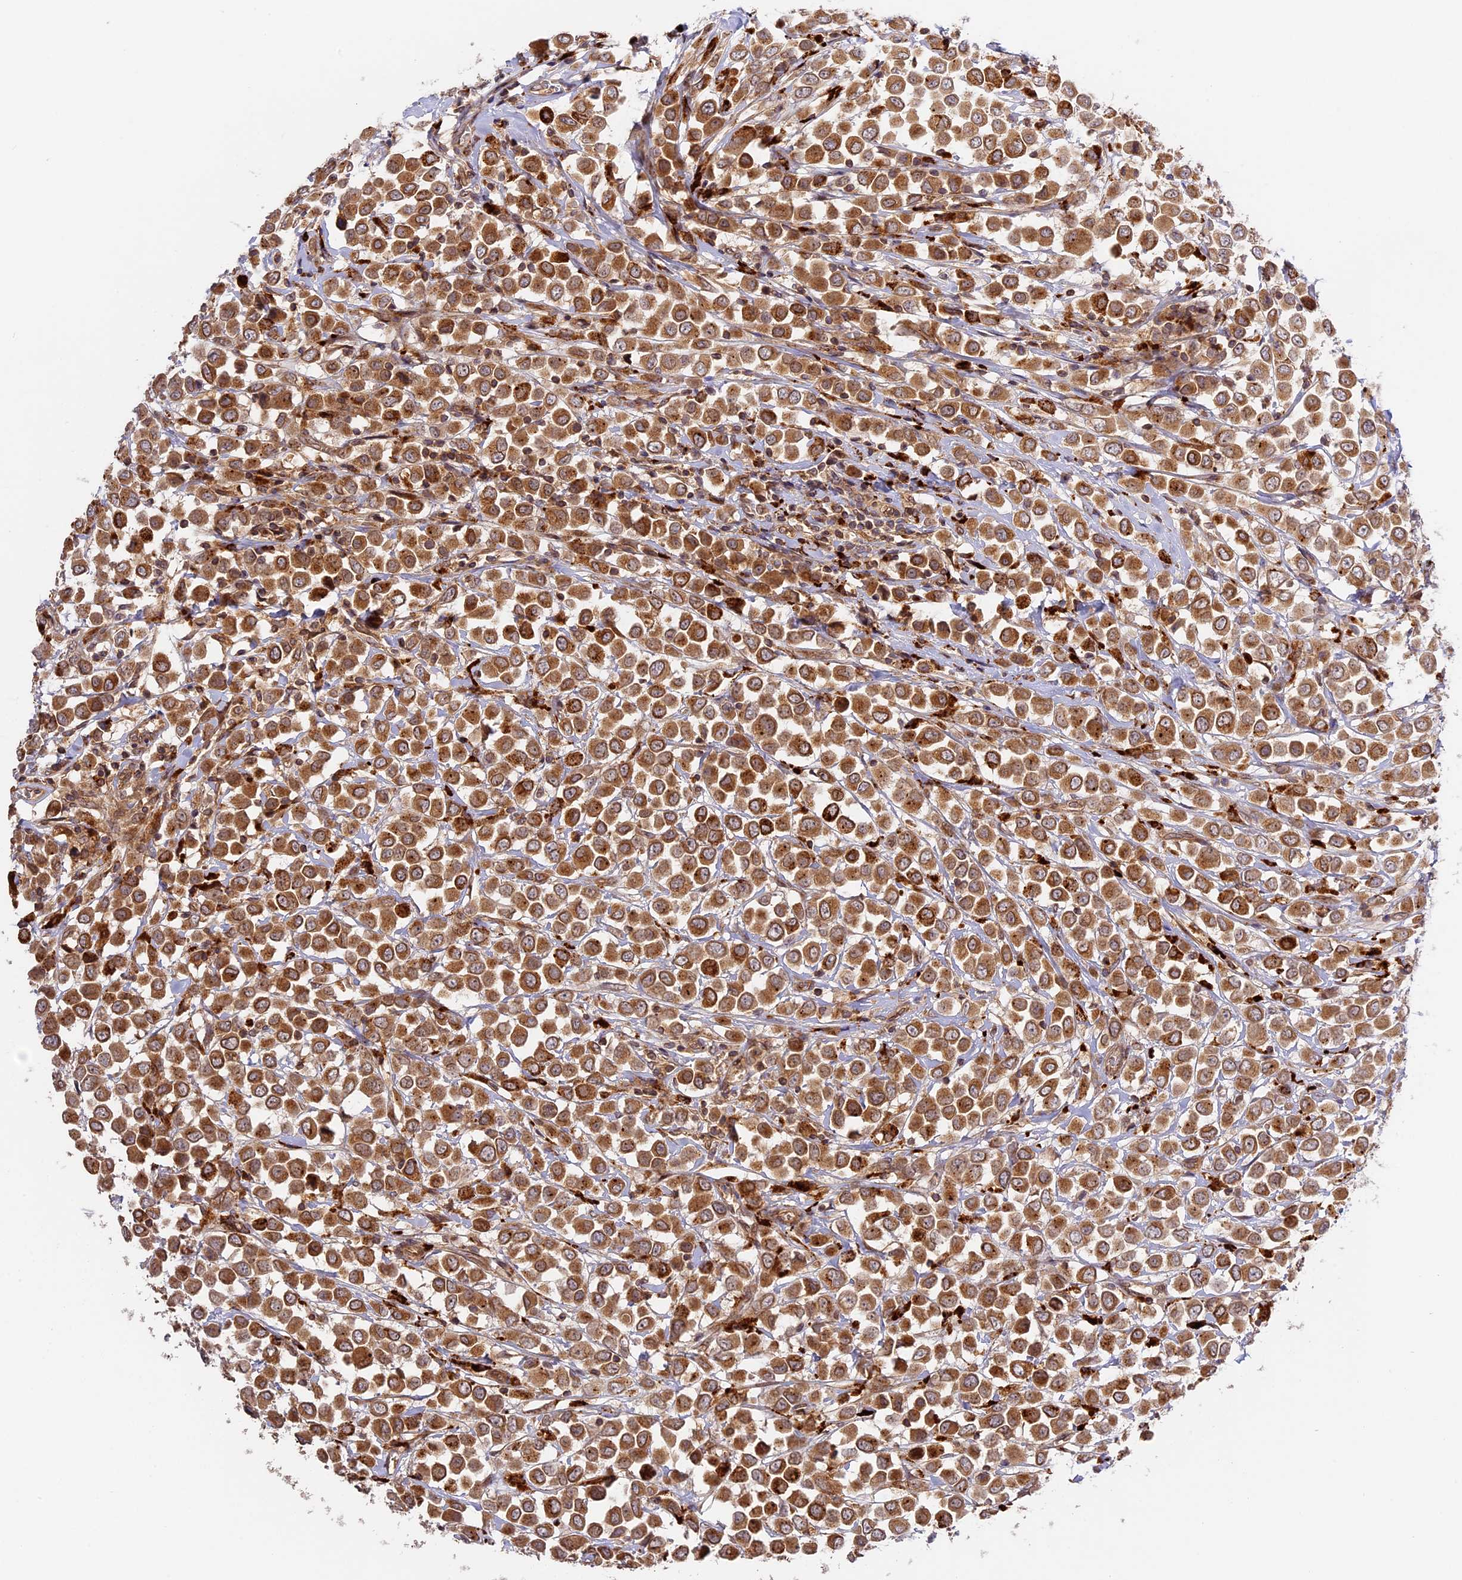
{"staining": {"intensity": "moderate", "quantity": ">75%", "location": "cytoplasmic/membranous"}, "tissue": "breast cancer", "cell_type": "Tumor cells", "image_type": "cancer", "snomed": [{"axis": "morphology", "description": "Duct carcinoma"}, {"axis": "topography", "description": "Breast"}], "caption": "Immunohistochemical staining of infiltrating ductal carcinoma (breast) demonstrates medium levels of moderate cytoplasmic/membranous protein staining in about >75% of tumor cells. (DAB (3,3'-diaminobenzidine) IHC, brown staining for protein, blue staining for nuclei).", "gene": "DGKH", "patient": {"sex": "female", "age": 61}}